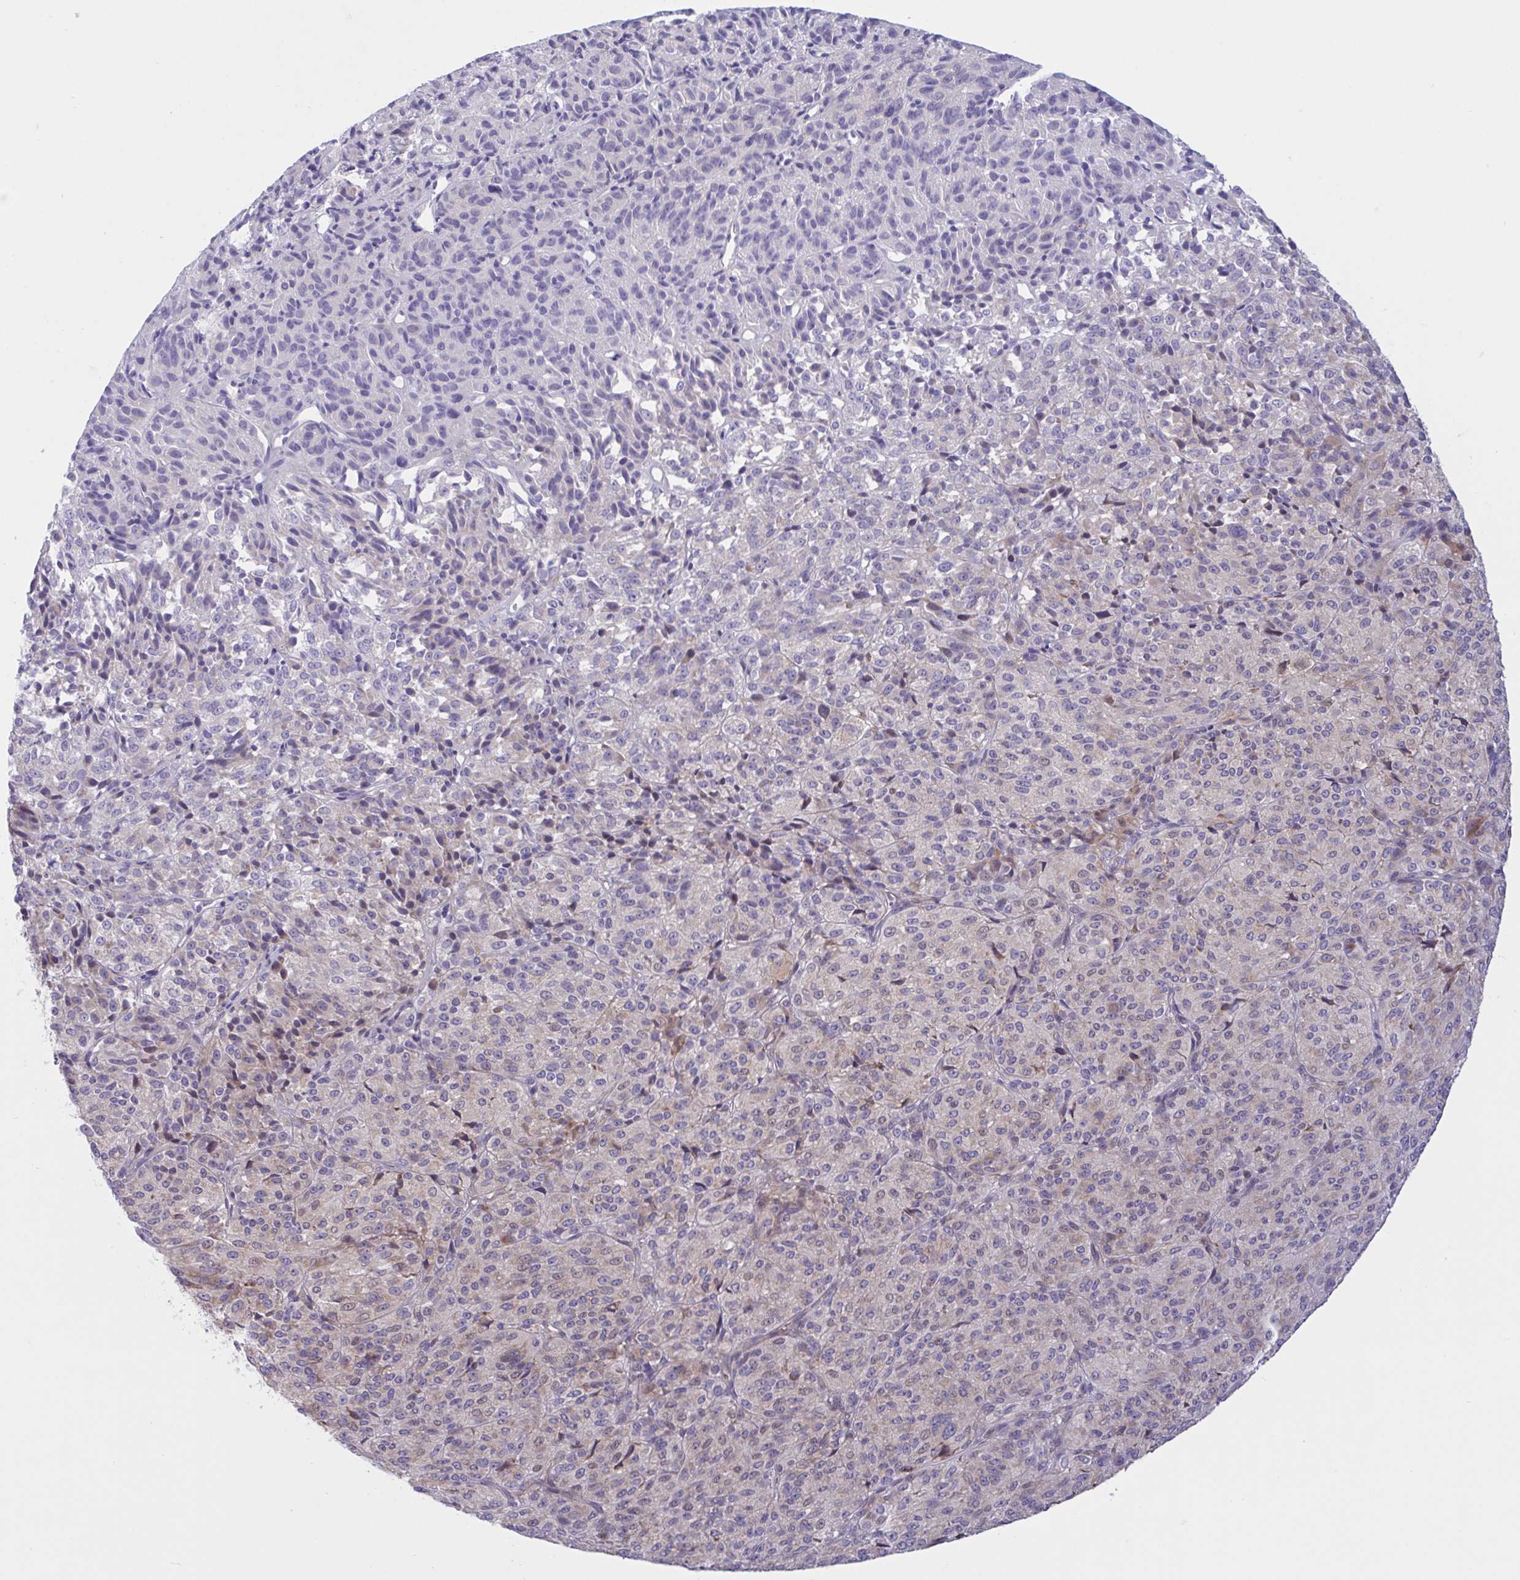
{"staining": {"intensity": "moderate", "quantity": "<25%", "location": "cytoplasmic/membranous"}, "tissue": "melanoma", "cell_type": "Tumor cells", "image_type": "cancer", "snomed": [{"axis": "morphology", "description": "Malignant melanoma, Metastatic site"}, {"axis": "topography", "description": "Brain"}], "caption": "The image displays immunohistochemical staining of malignant melanoma (metastatic site). There is moderate cytoplasmic/membranous expression is appreciated in about <25% of tumor cells.", "gene": "VWC2", "patient": {"sex": "female", "age": 56}}